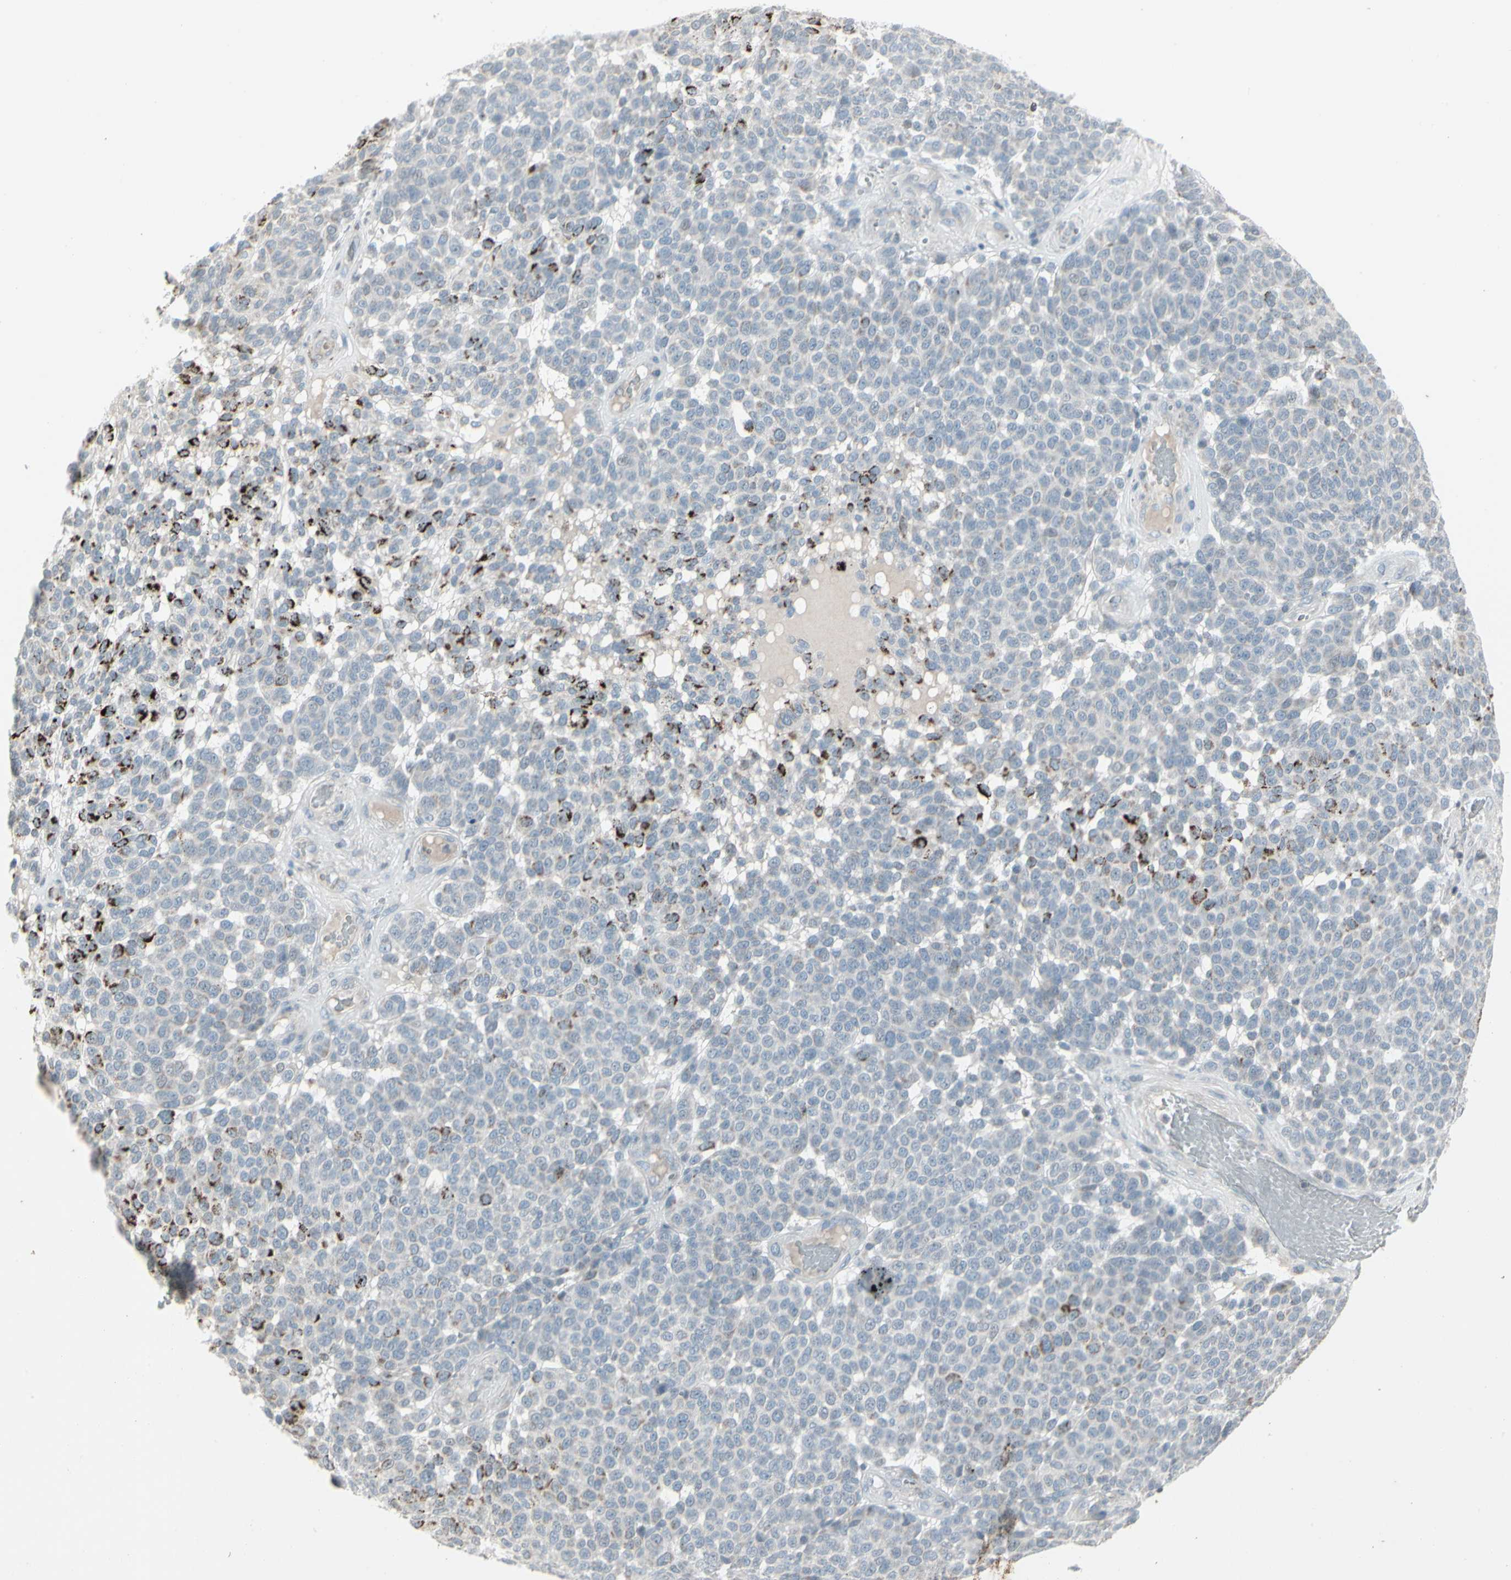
{"staining": {"intensity": "strong", "quantity": "<25%", "location": "cytoplasmic/membranous"}, "tissue": "melanoma", "cell_type": "Tumor cells", "image_type": "cancer", "snomed": [{"axis": "morphology", "description": "Malignant melanoma, NOS"}, {"axis": "topography", "description": "Skin"}], "caption": "Malignant melanoma tissue shows strong cytoplasmic/membranous expression in approximately <25% of tumor cells, visualized by immunohistochemistry.", "gene": "ARG2", "patient": {"sex": "male", "age": 59}}